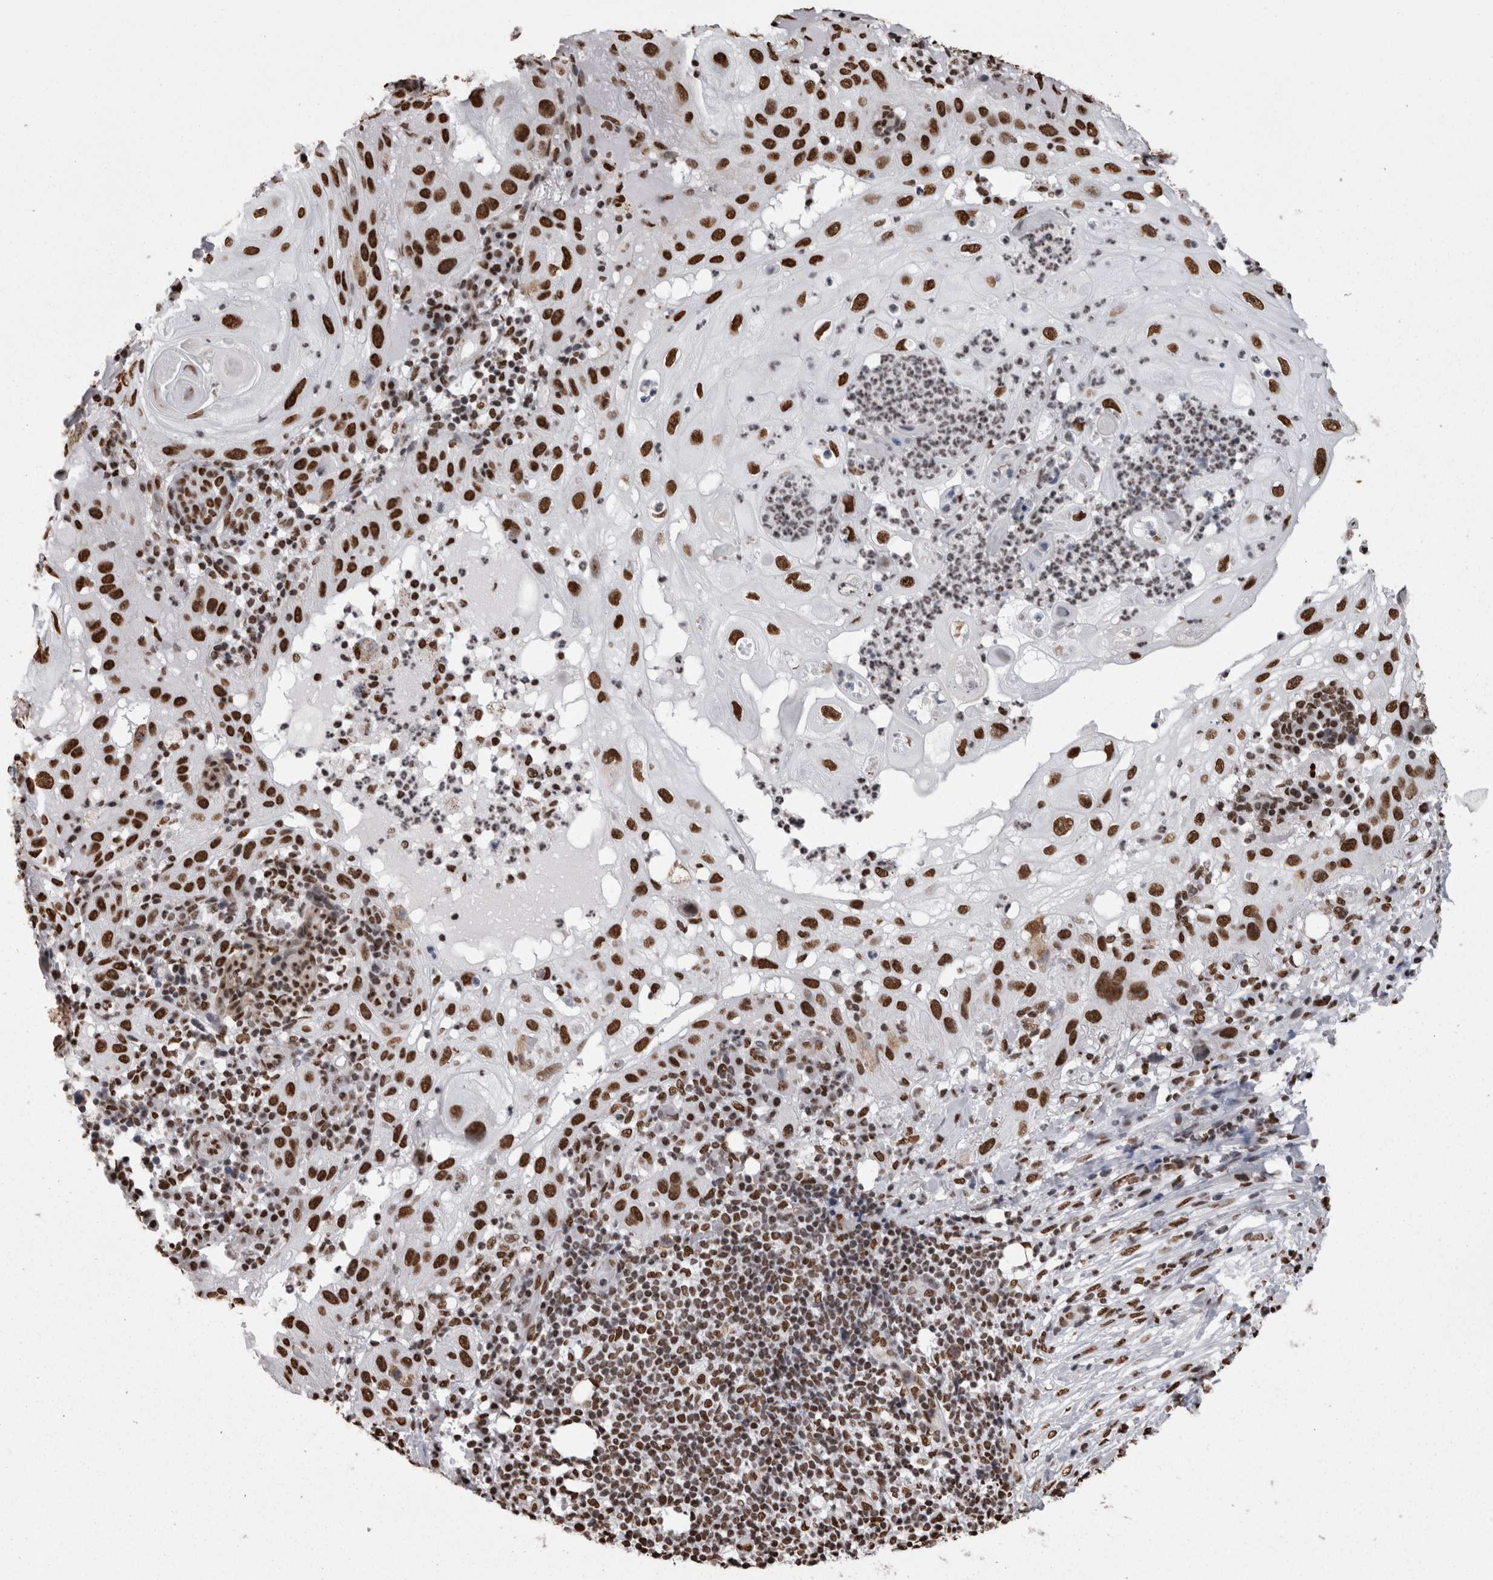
{"staining": {"intensity": "strong", "quantity": ">75%", "location": "nuclear"}, "tissue": "skin cancer", "cell_type": "Tumor cells", "image_type": "cancer", "snomed": [{"axis": "morphology", "description": "Normal tissue, NOS"}, {"axis": "morphology", "description": "Squamous cell carcinoma, NOS"}, {"axis": "topography", "description": "Skin"}], "caption": "Brown immunohistochemical staining in skin squamous cell carcinoma exhibits strong nuclear positivity in approximately >75% of tumor cells. Nuclei are stained in blue.", "gene": "HNRNPM", "patient": {"sex": "female", "age": 96}}